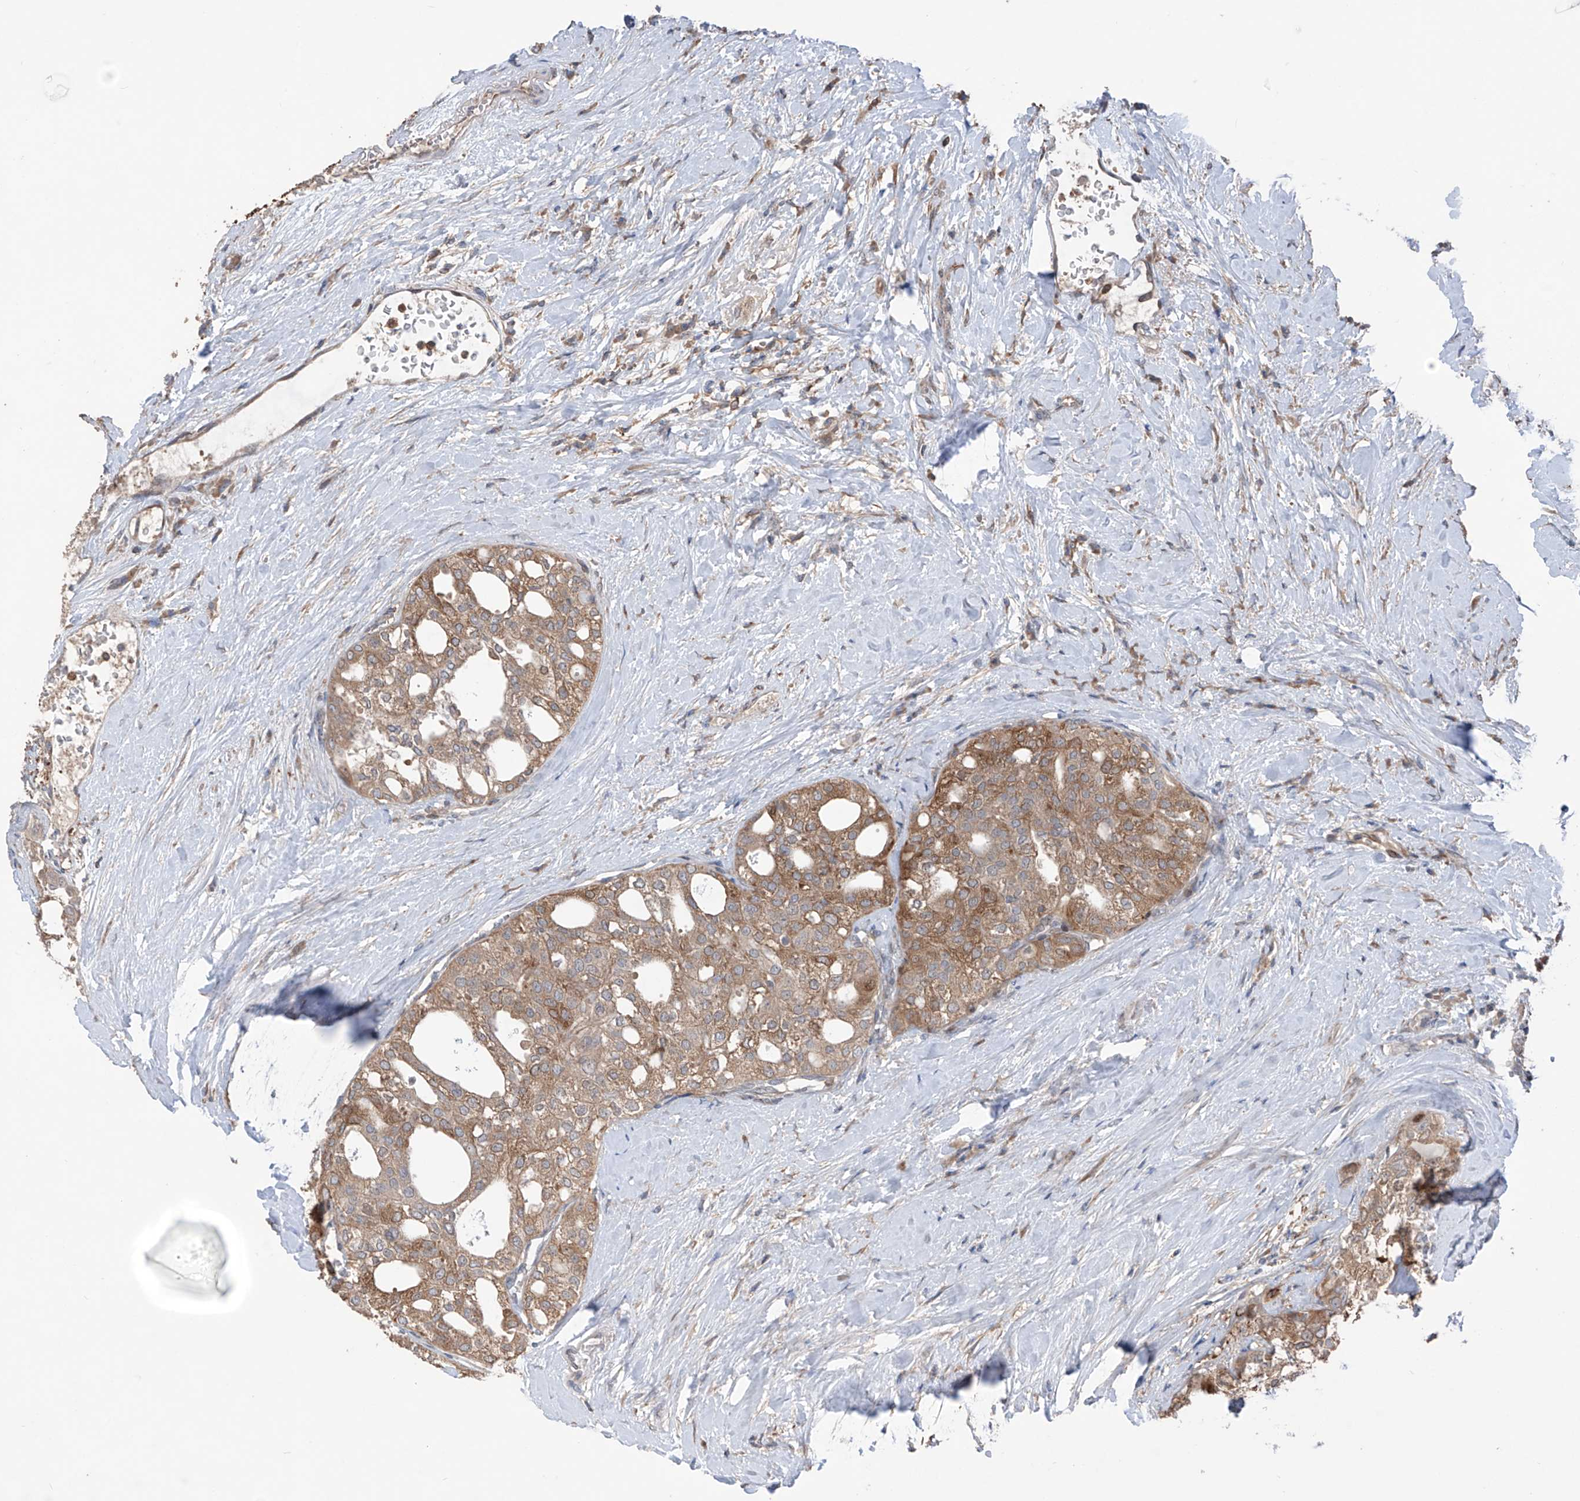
{"staining": {"intensity": "strong", "quantity": ">75%", "location": "cytoplasmic/membranous"}, "tissue": "thyroid cancer", "cell_type": "Tumor cells", "image_type": "cancer", "snomed": [{"axis": "morphology", "description": "Follicular adenoma carcinoma, NOS"}, {"axis": "topography", "description": "Thyroid gland"}], "caption": "Protein staining by immunohistochemistry reveals strong cytoplasmic/membranous positivity in approximately >75% of tumor cells in follicular adenoma carcinoma (thyroid).", "gene": "SAMD3", "patient": {"sex": "male", "age": 75}}